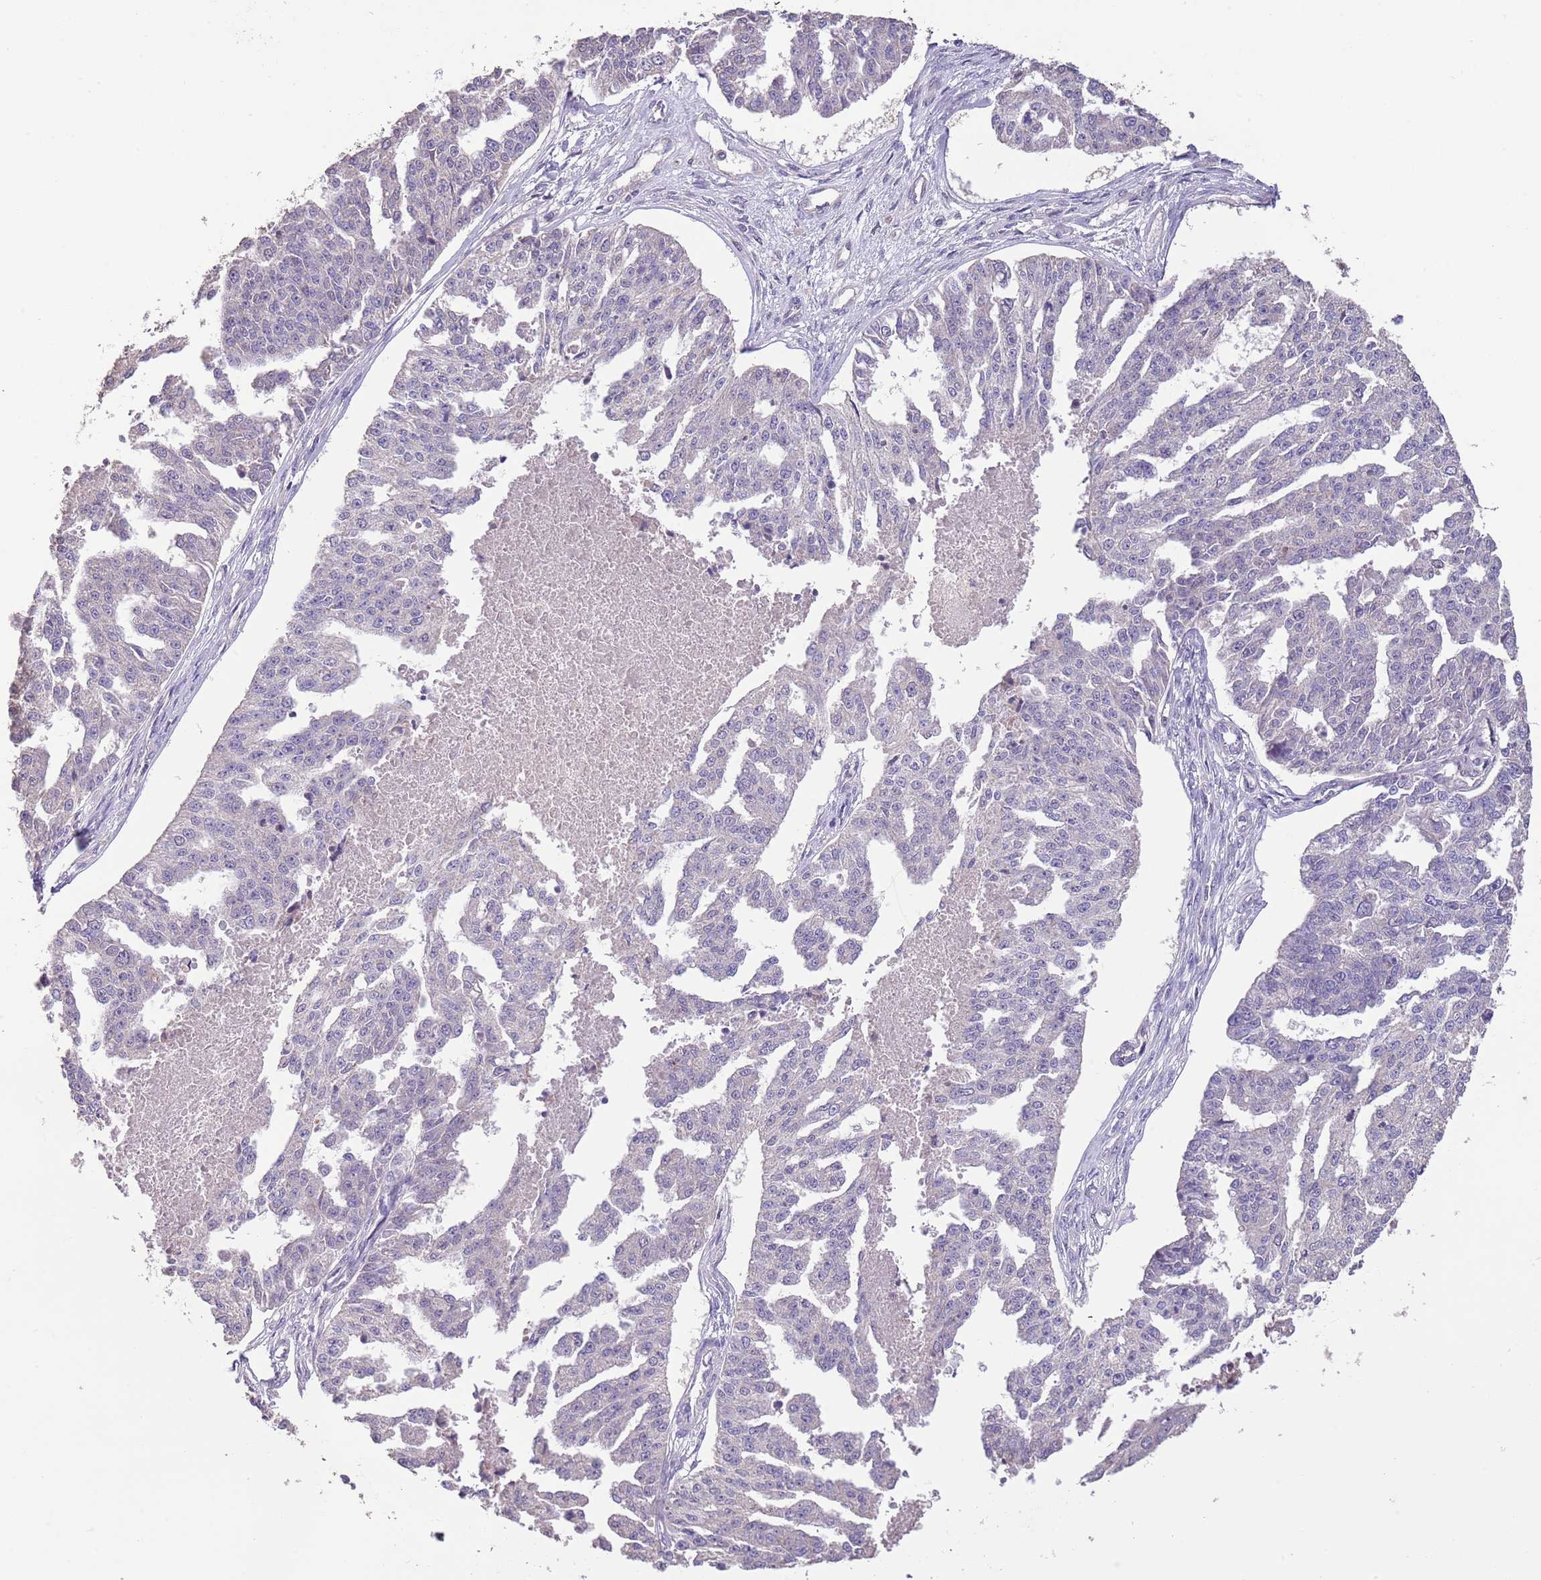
{"staining": {"intensity": "negative", "quantity": "none", "location": "none"}, "tissue": "ovarian cancer", "cell_type": "Tumor cells", "image_type": "cancer", "snomed": [{"axis": "morphology", "description": "Cystadenocarcinoma, serous, NOS"}, {"axis": "topography", "description": "Ovary"}], "caption": "Human ovarian cancer (serous cystadenocarcinoma) stained for a protein using immunohistochemistry (IHC) exhibits no expression in tumor cells.", "gene": "ZNF658", "patient": {"sex": "female", "age": 58}}